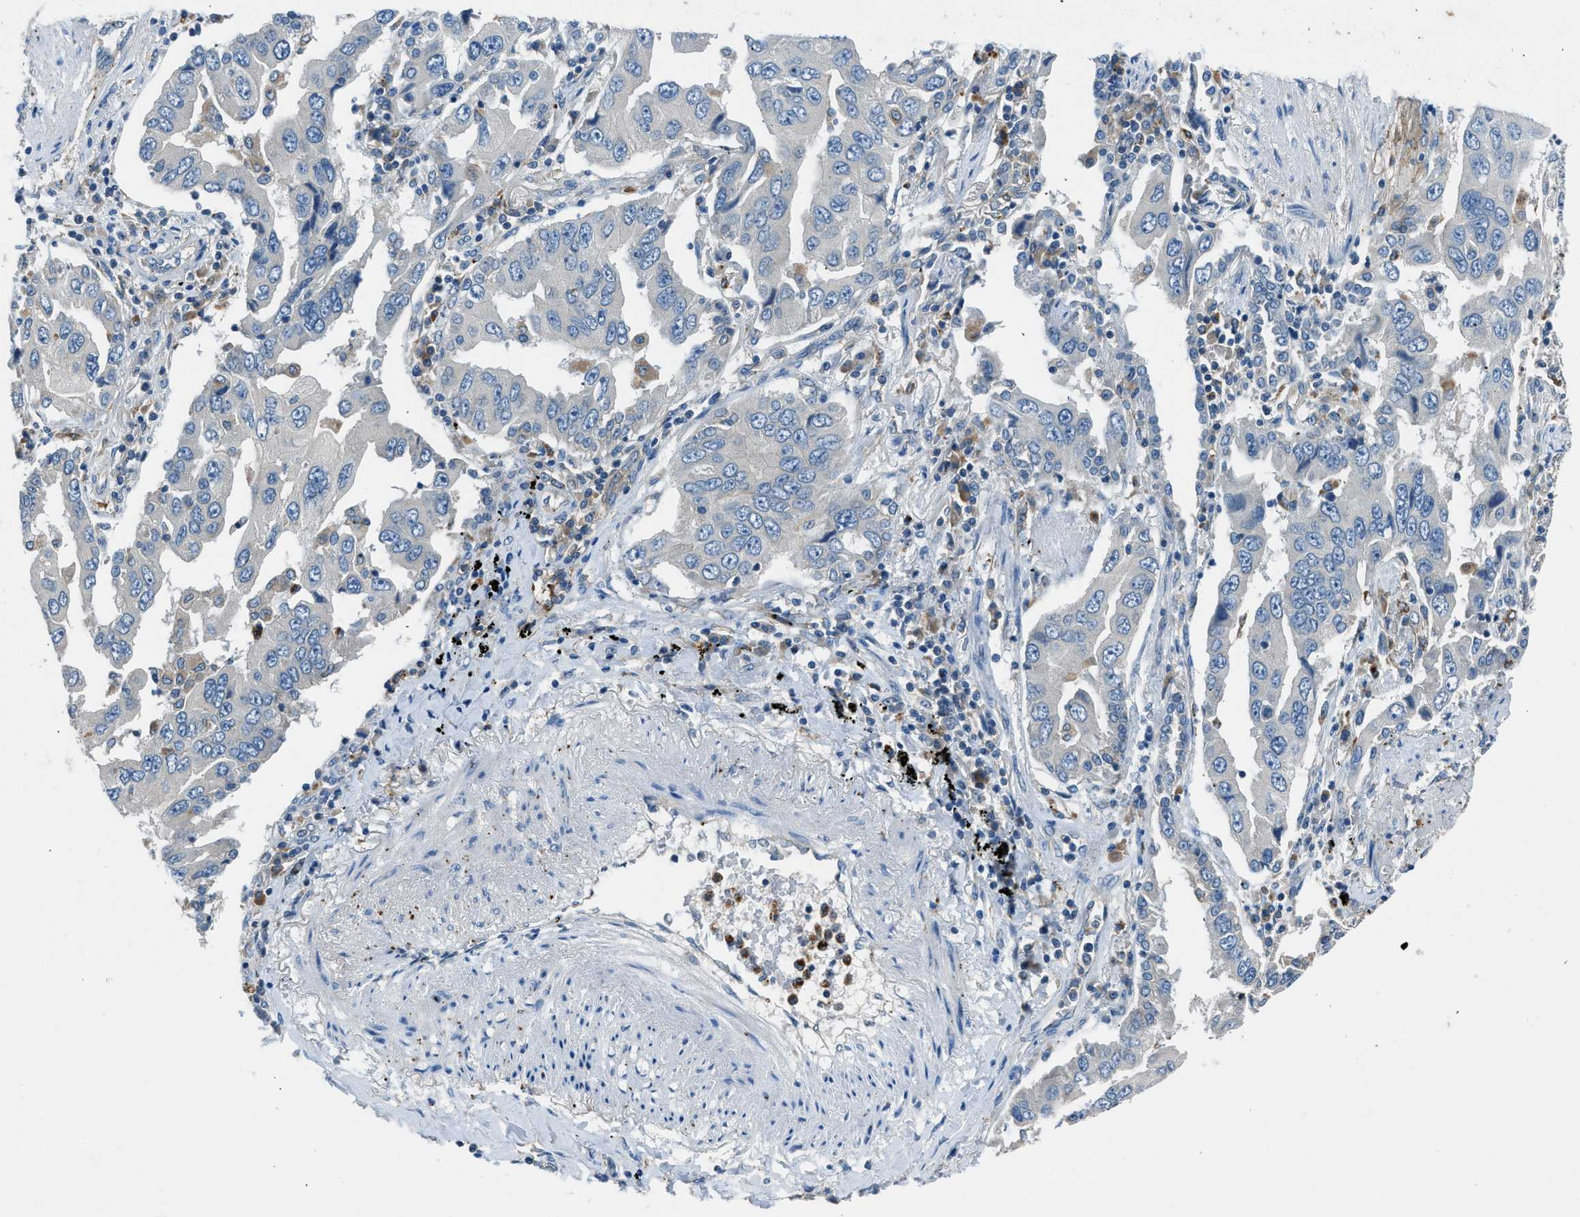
{"staining": {"intensity": "negative", "quantity": "none", "location": "none"}, "tissue": "lung cancer", "cell_type": "Tumor cells", "image_type": "cancer", "snomed": [{"axis": "morphology", "description": "Adenocarcinoma, NOS"}, {"axis": "topography", "description": "Lung"}], "caption": "Immunohistochemistry (IHC) micrograph of neoplastic tissue: lung adenocarcinoma stained with DAB (3,3'-diaminobenzidine) reveals no significant protein positivity in tumor cells.", "gene": "BMP1", "patient": {"sex": "female", "age": 65}}